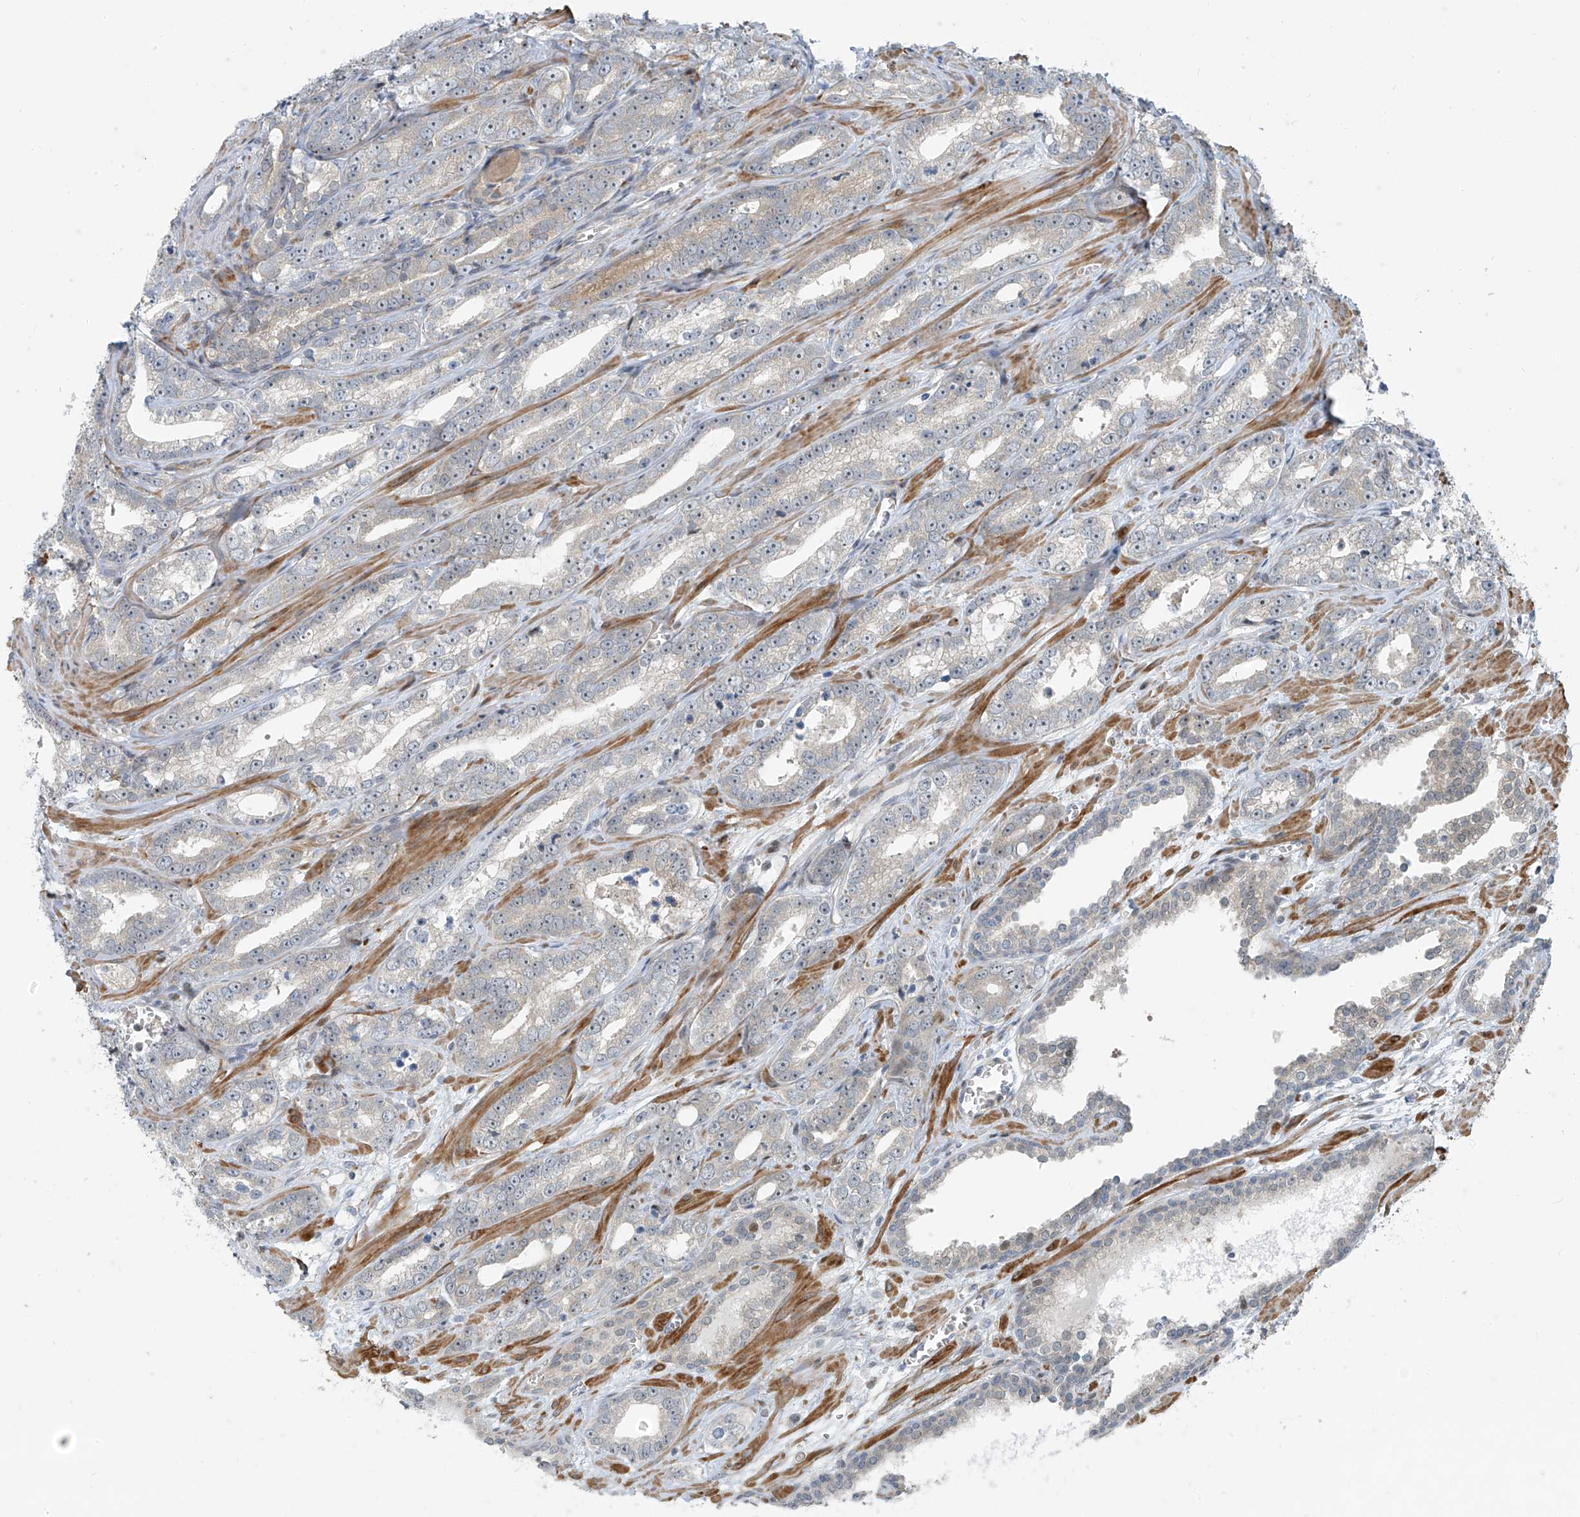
{"staining": {"intensity": "negative", "quantity": "none", "location": "none"}, "tissue": "prostate cancer", "cell_type": "Tumor cells", "image_type": "cancer", "snomed": [{"axis": "morphology", "description": "Adenocarcinoma, High grade"}, {"axis": "topography", "description": "Prostate"}], "caption": "DAB immunohistochemical staining of prostate cancer shows no significant staining in tumor cells.", "gene": "PPCS", "patient": {"sex": "male", "age": 62}}